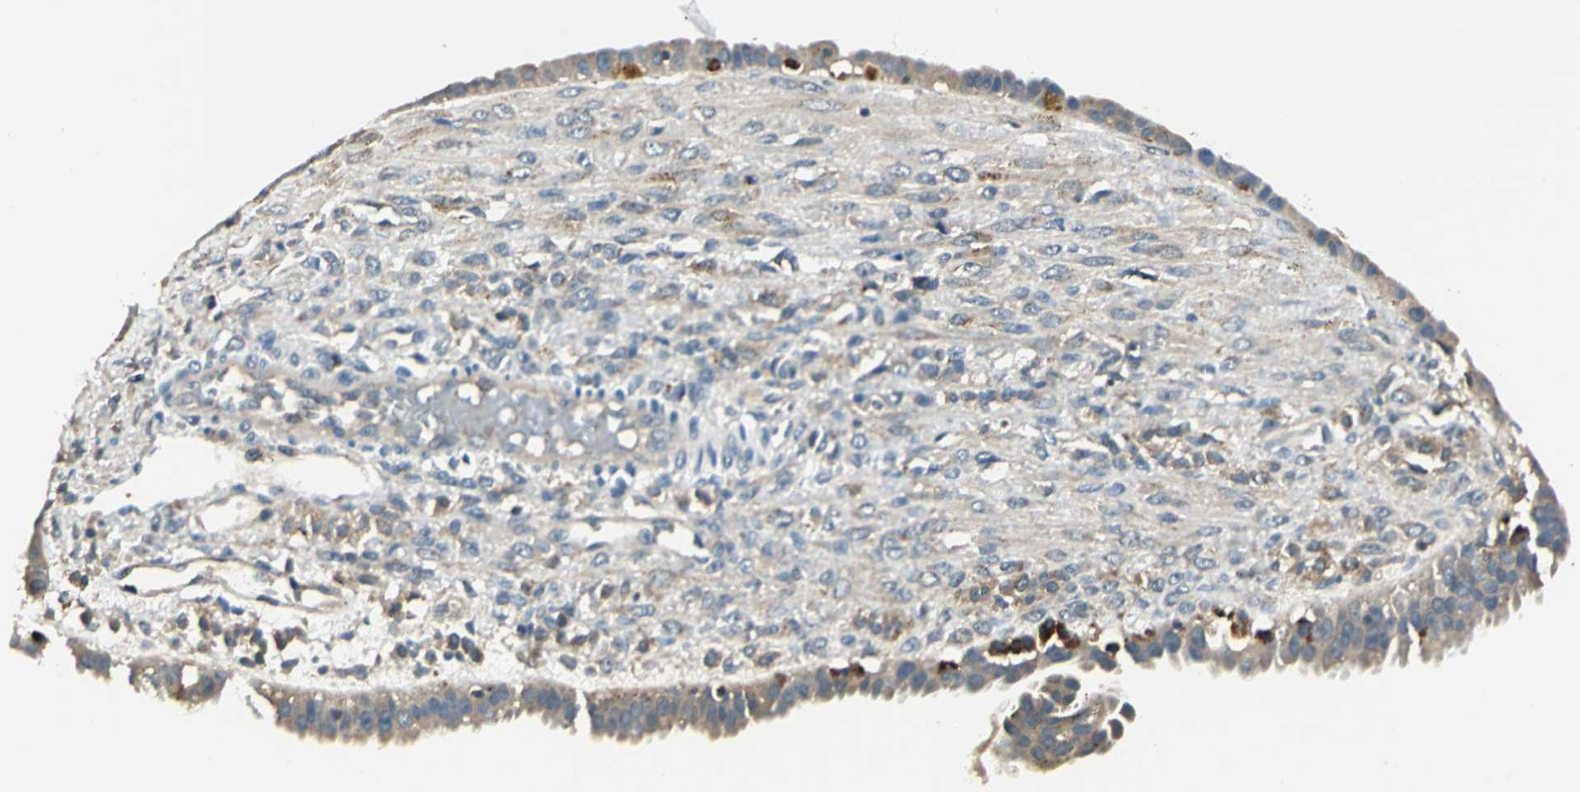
{"staining": {"intensity": "weak", "quantity": ">75%", "location": "cytoplasmic/membranous"}, "tissue": "ovarian cancer", "cell_type": "Tumor cells", "image_type": "cancer", "snomed": [{"axis": "morphology", "description": "Carcinoma, NOS"}, {"axis": "topography", "description": "Soft tissue"}, {"axis": "topography", "description": "Ovary"}], "caption": "Ovarian carcinoma stained for a protein (brown) displays weak cytoplasmic/membranous positive positivity in about >75% of tumor cells.", "gene": "NIT1", "patient": {"sex": "female", "age": 54}}